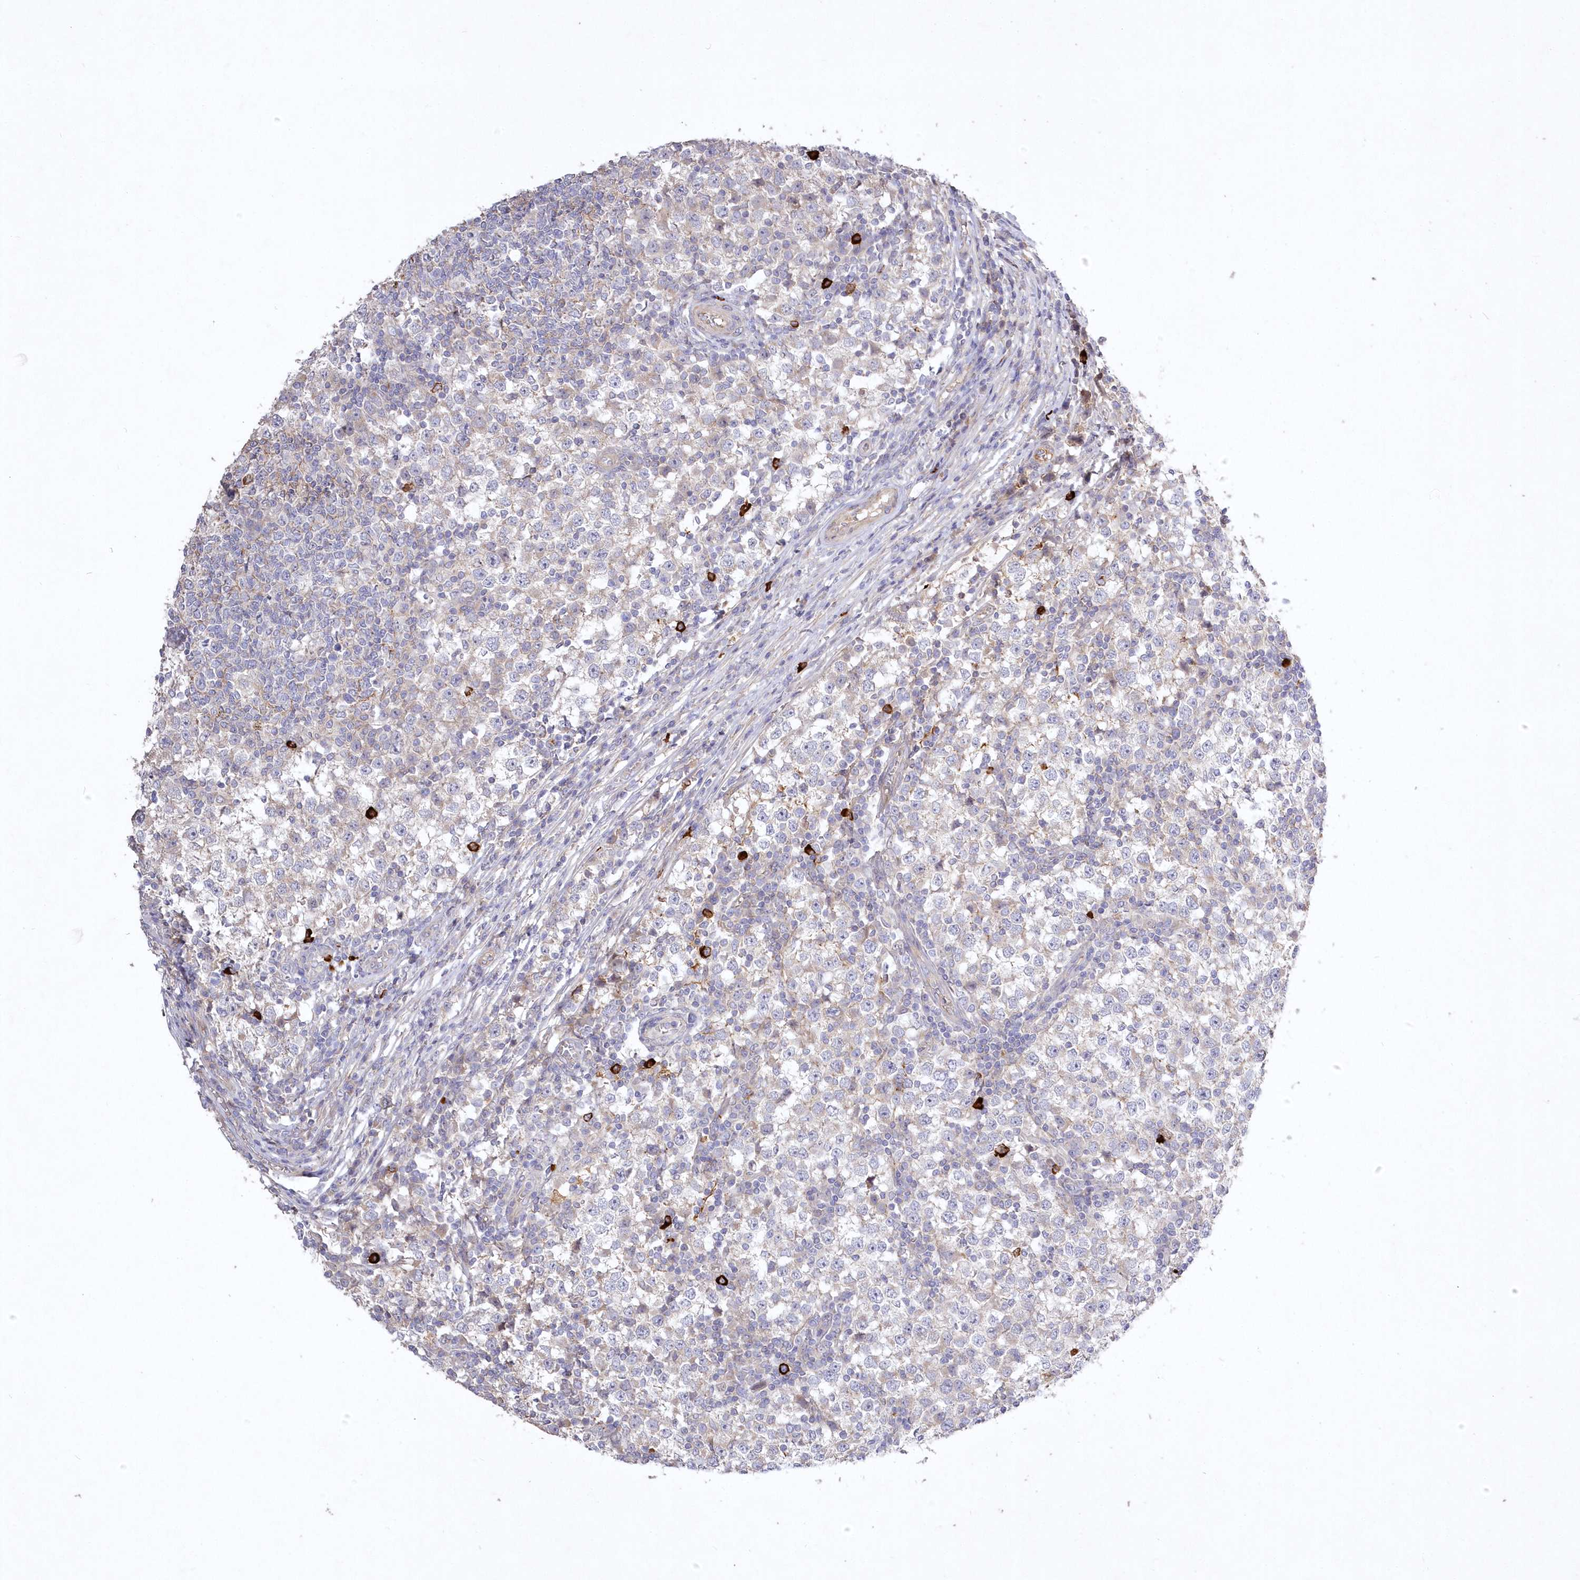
{"staining": {"intensity": "negative", "quantity": "none", "location": "none"}, "tissue": "testis cancer", "cell_type": "Tumor cells", "image_type": "cancer", "snomed": [{"axis": "morphology", "description": "Seminoma, NOS"}, {"axis": "topography", "description": "Testis"}], "caption": "Immunohistochemistry (IHC) image of human seminoma (testis) stained for a protein (brown), which reveals no positivity in tumor cells.", "gene": "WBP1L", "patient": {"sex": "male", "age": 65}}